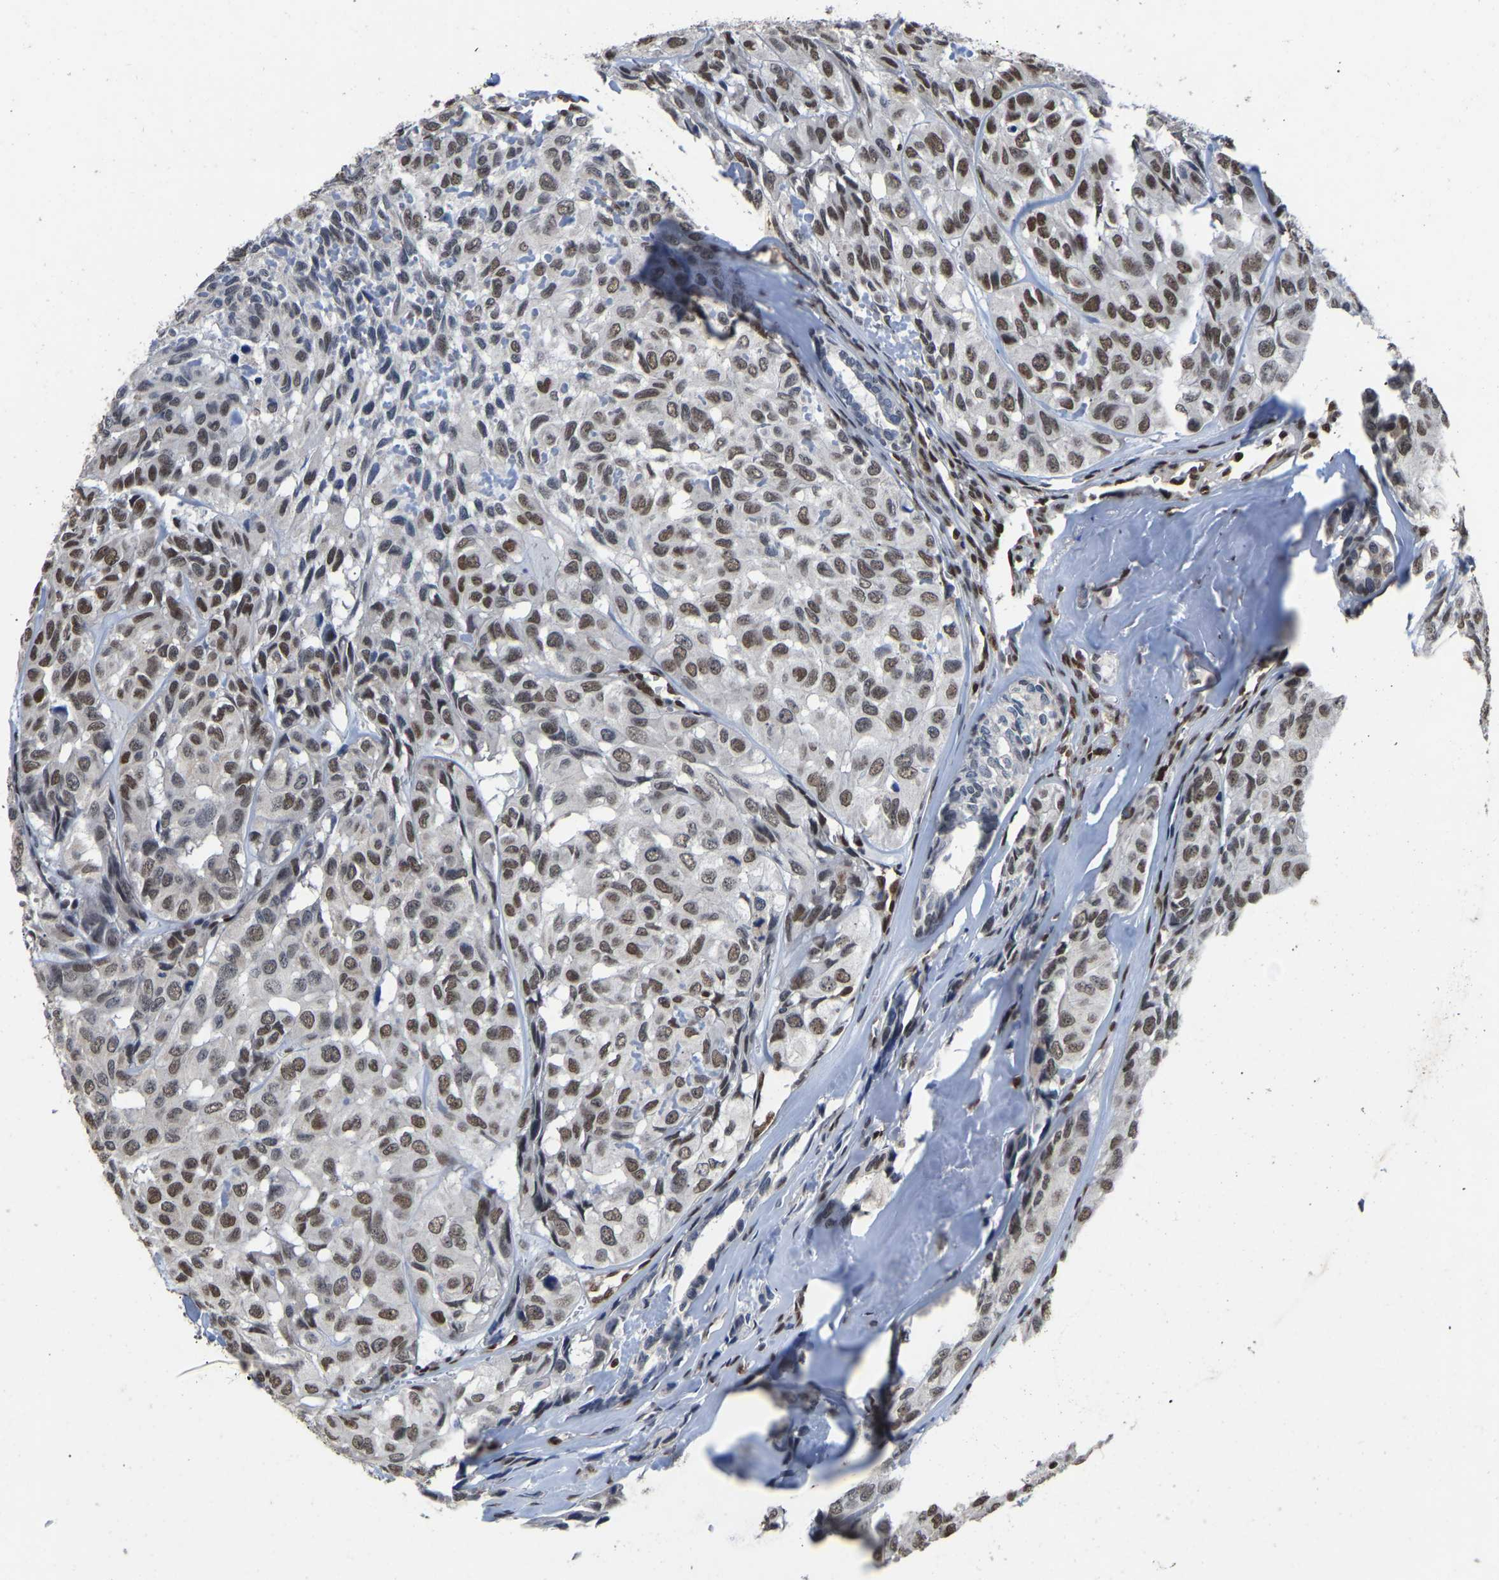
{"staining": {"intensity": "moderate", "quantity": ">75%", "location": "nuclear"}, "tissue": "head and neck cancer", "cell_type": "Tumor cells", "image_type": "cancer", "snomed": [{"axis": "morphology", "description": "Adenocarcinoma, NOS"}, {"axis": "topography", "description": "Salivary gland, NOS"}, {"axis": "topography", "description": "Head-Neck"}], "caption": "High-magnification brightfield microscopy of head and neck cancer stained with DAB (3,3'-diaminobenzidine) (brown) and counterstained with hematoxylin (blue). tumor cells exhibit moderate nuclear staining is appreciated in approximately>75% of cells.", "gene": "QKI", "patient": {"sex": "female", "age": 76}}